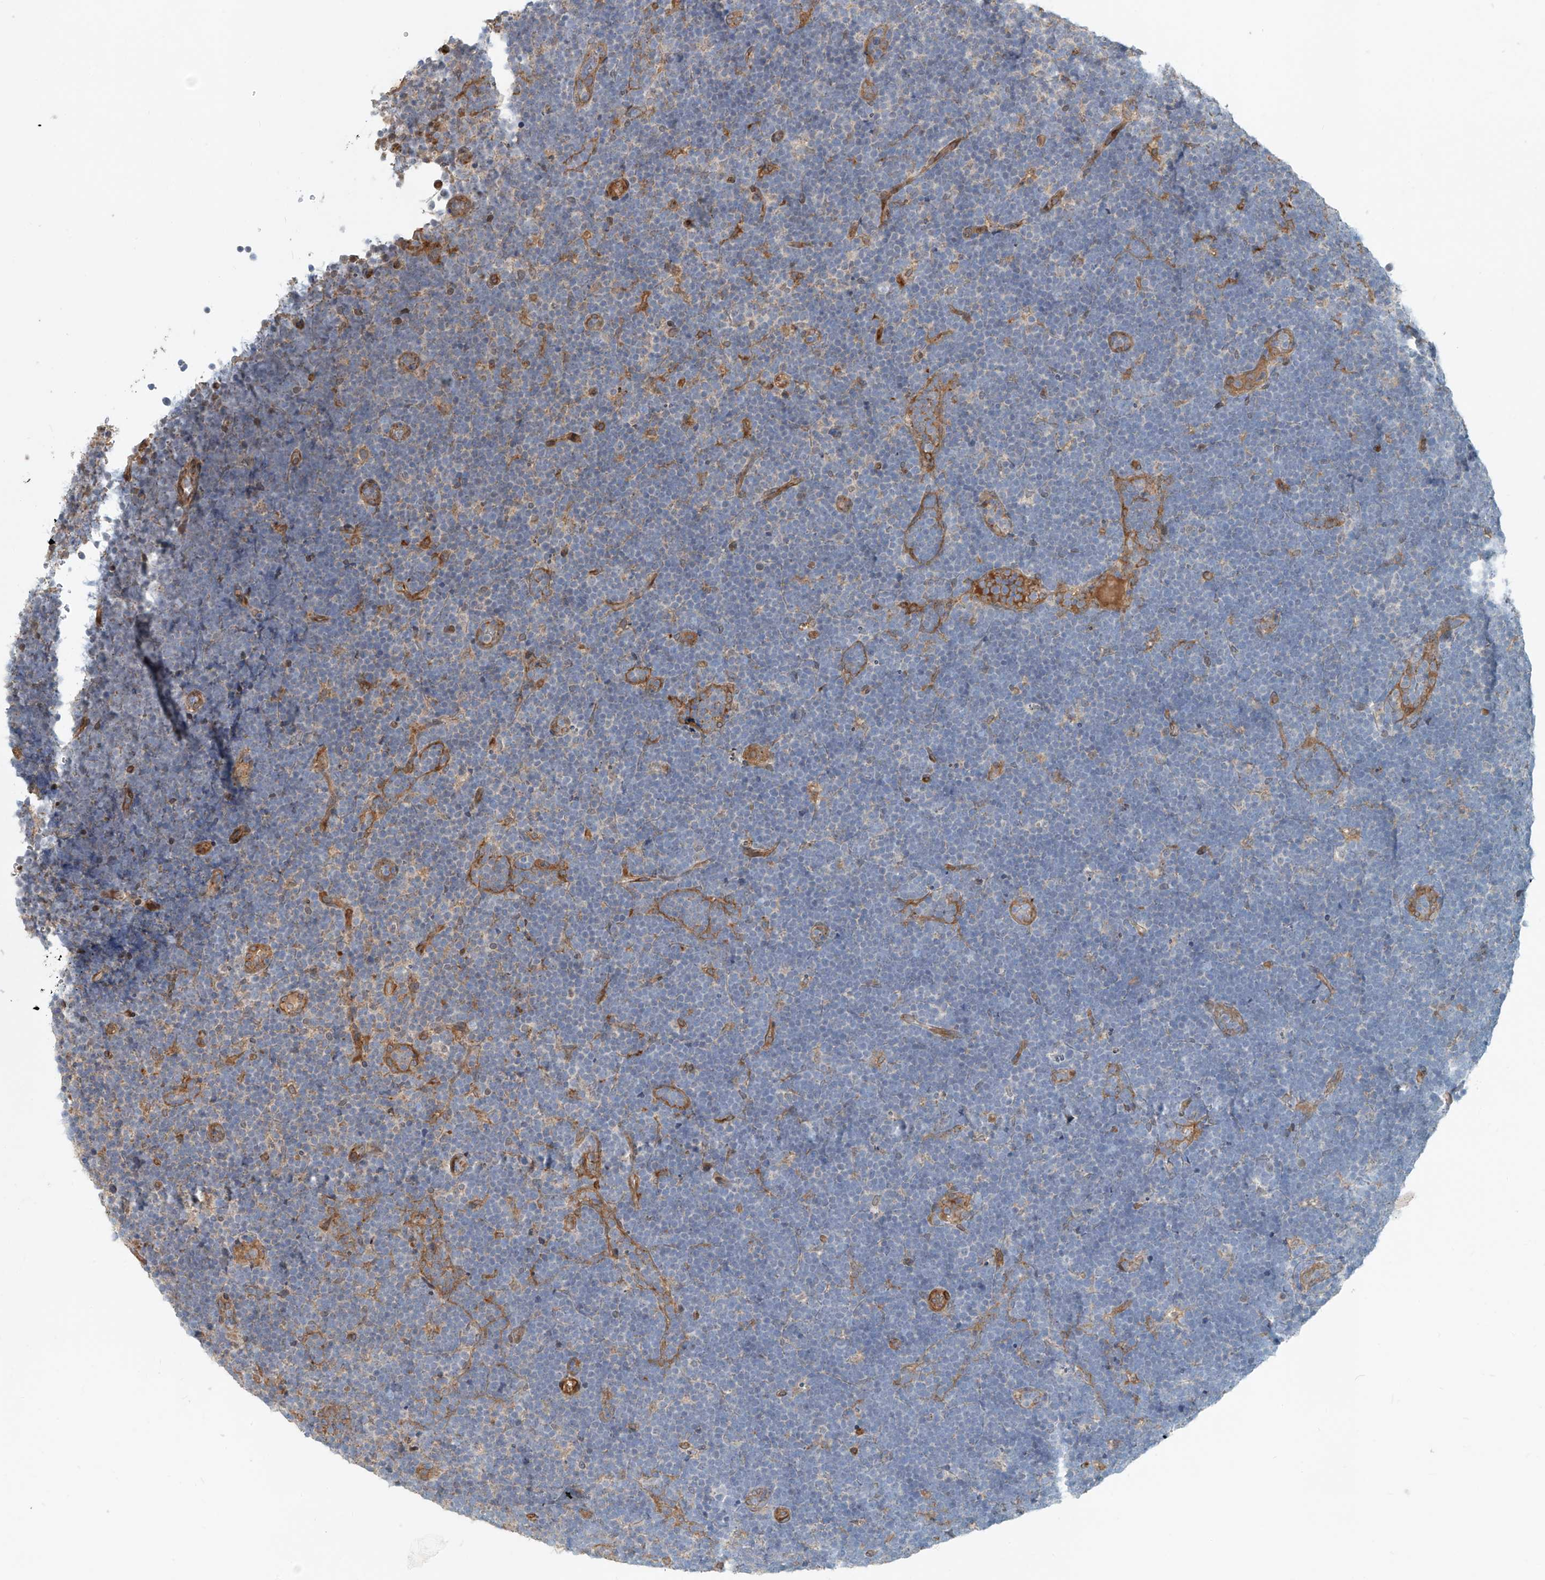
{"staining": {"intensity": "negative", "quantity": "none", "location": "none"}, "tissue": "lymphoma", "cell_type": "Tumor cells", "image_type": "cancer", "snomed": [{"axis": "morphology", "description": "Malignant lymphoma, non-Hodgkin's type, High grade"}, {"axis": "topography", "description": "Lymph node"}], "caption": "The immunohistochemistry (IHC) histopathology image has no significant positivity in tumor cells of malignant lymphoma, non-Hodgkin's type (high-grade) tissue.", "gene": "SASH1", "patient": {"sex": "male", "age": 13}}